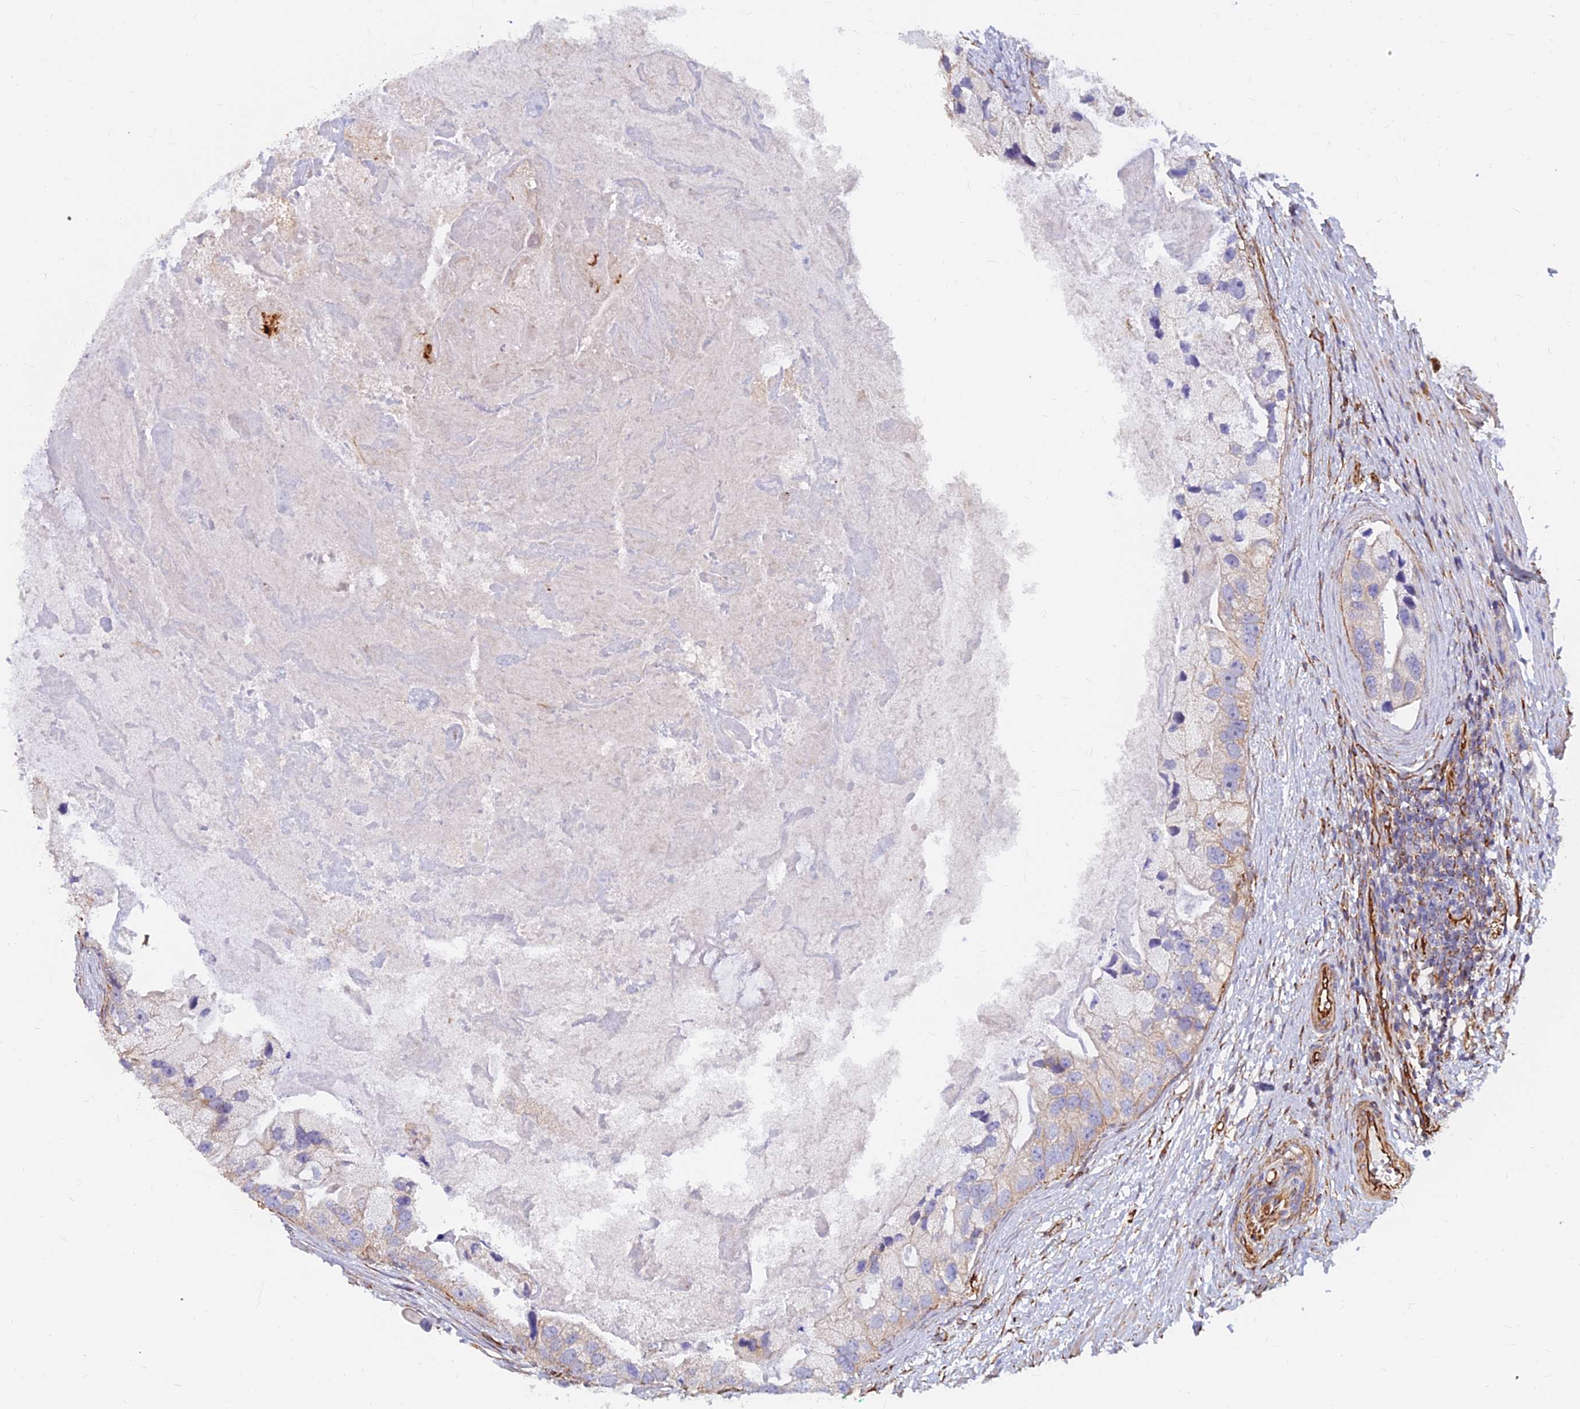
{"staining": {"intensity": "negative", "quantity": "none", "location": "none"}, "tissue": "prostate cancer", "cell_type": "Tumor cells", "image_type": "cancer", "snomed": [{"axis": "morphology", "description": "Adenocarcinoma, High grade"}, {"axis": "topography", "description": "Prostate"}], "caption": "High power microscopy micrograph of an immunohistochemistry (IHC) micrograph of prostate high-grade adenocarcinoma, revealing no significant staining in tumor cells.", "gene": "CDK18", "patient": {"sex": "male", "age": 62}}